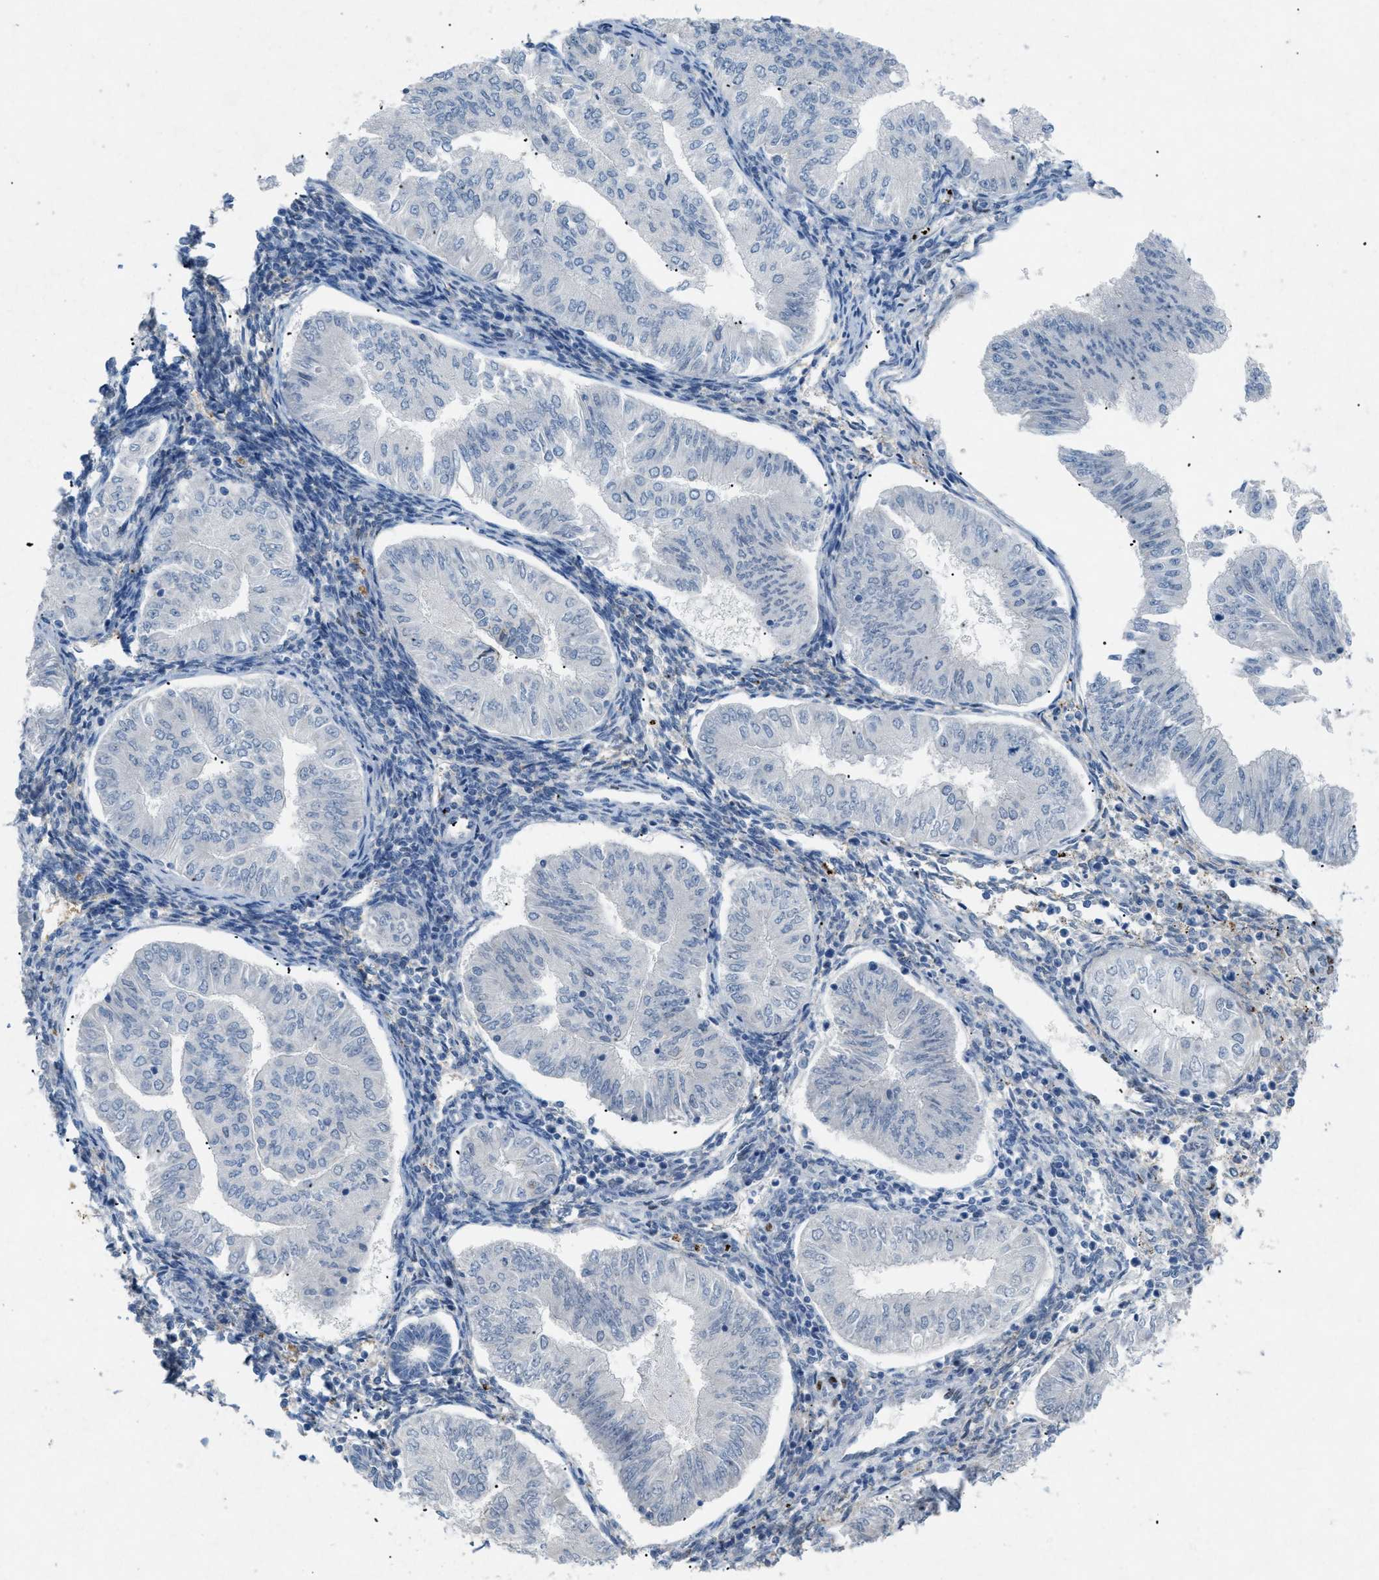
{"staining": {"intensity": "negative", "quantity": "none", "location": "none"}, "tissue": "endometrial cancer", "cell_type": "Tumor cells", "image_type": "cancer", "snomed": [{"axis": "morphology", "description": "Normal tissue, NOS"}, {"axis": "morphology", "description": "Adenocarcinoma, NOS"}, {"axis": "topography", "description": "Endometrium"}], "caption": "High magnification brightfield microscopy of adenocarcinoma (endometrial) stained with DAB (3,3'-diaminobenzidine) (brown) and counterstained with hematoxylin (blue): tumor cells show no significant positivity.", "gene": "TASOR", "patient": {"sex": "female", "age": 53}}